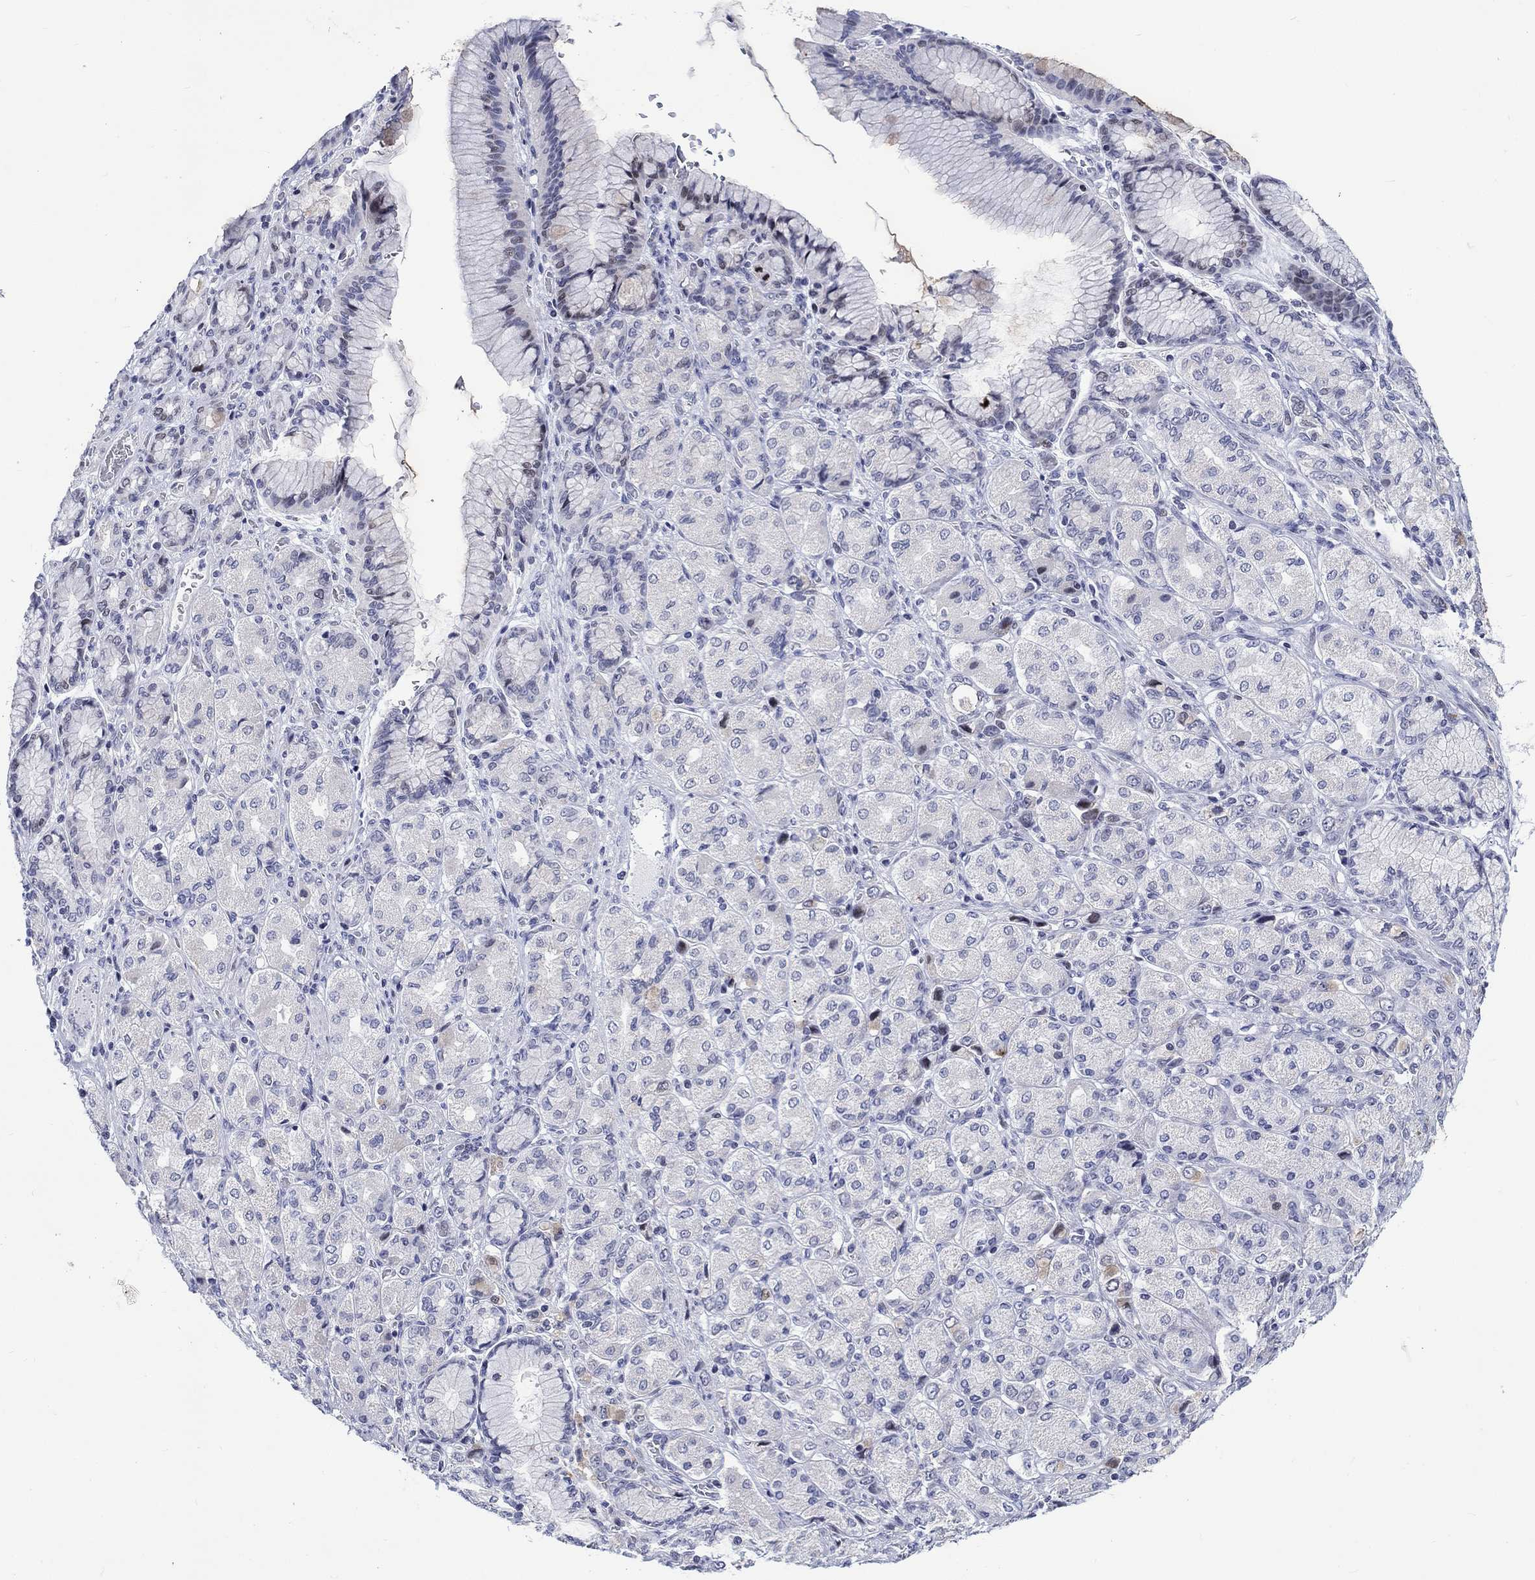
{"staining": {"intensity": "negative", "quantity": "none", "location": "none"}, "tissue": "stomach cancer", "cell_type": "Tumor cells", "image_type": "cancer", "snomed": [{"axis": "morphology", "description": "Normal tissue, NOS"}, {"axis": "morphology", "description": "Adenocarcinoma, NOS"}, {"axis": "morphology", "description": "Adenocarcinoma, High grade"}, {"axis": "topography", "description": "Stomach, upper"}, {"axis": "topography", "description": "Stomach"}], "caption": "Histopathology image shows no significant protein expression in tumor cells of stomach cancer (adenocarcinoma).", "gene": "CDCA2", "patient": {"sex": "female", "age": 65}}